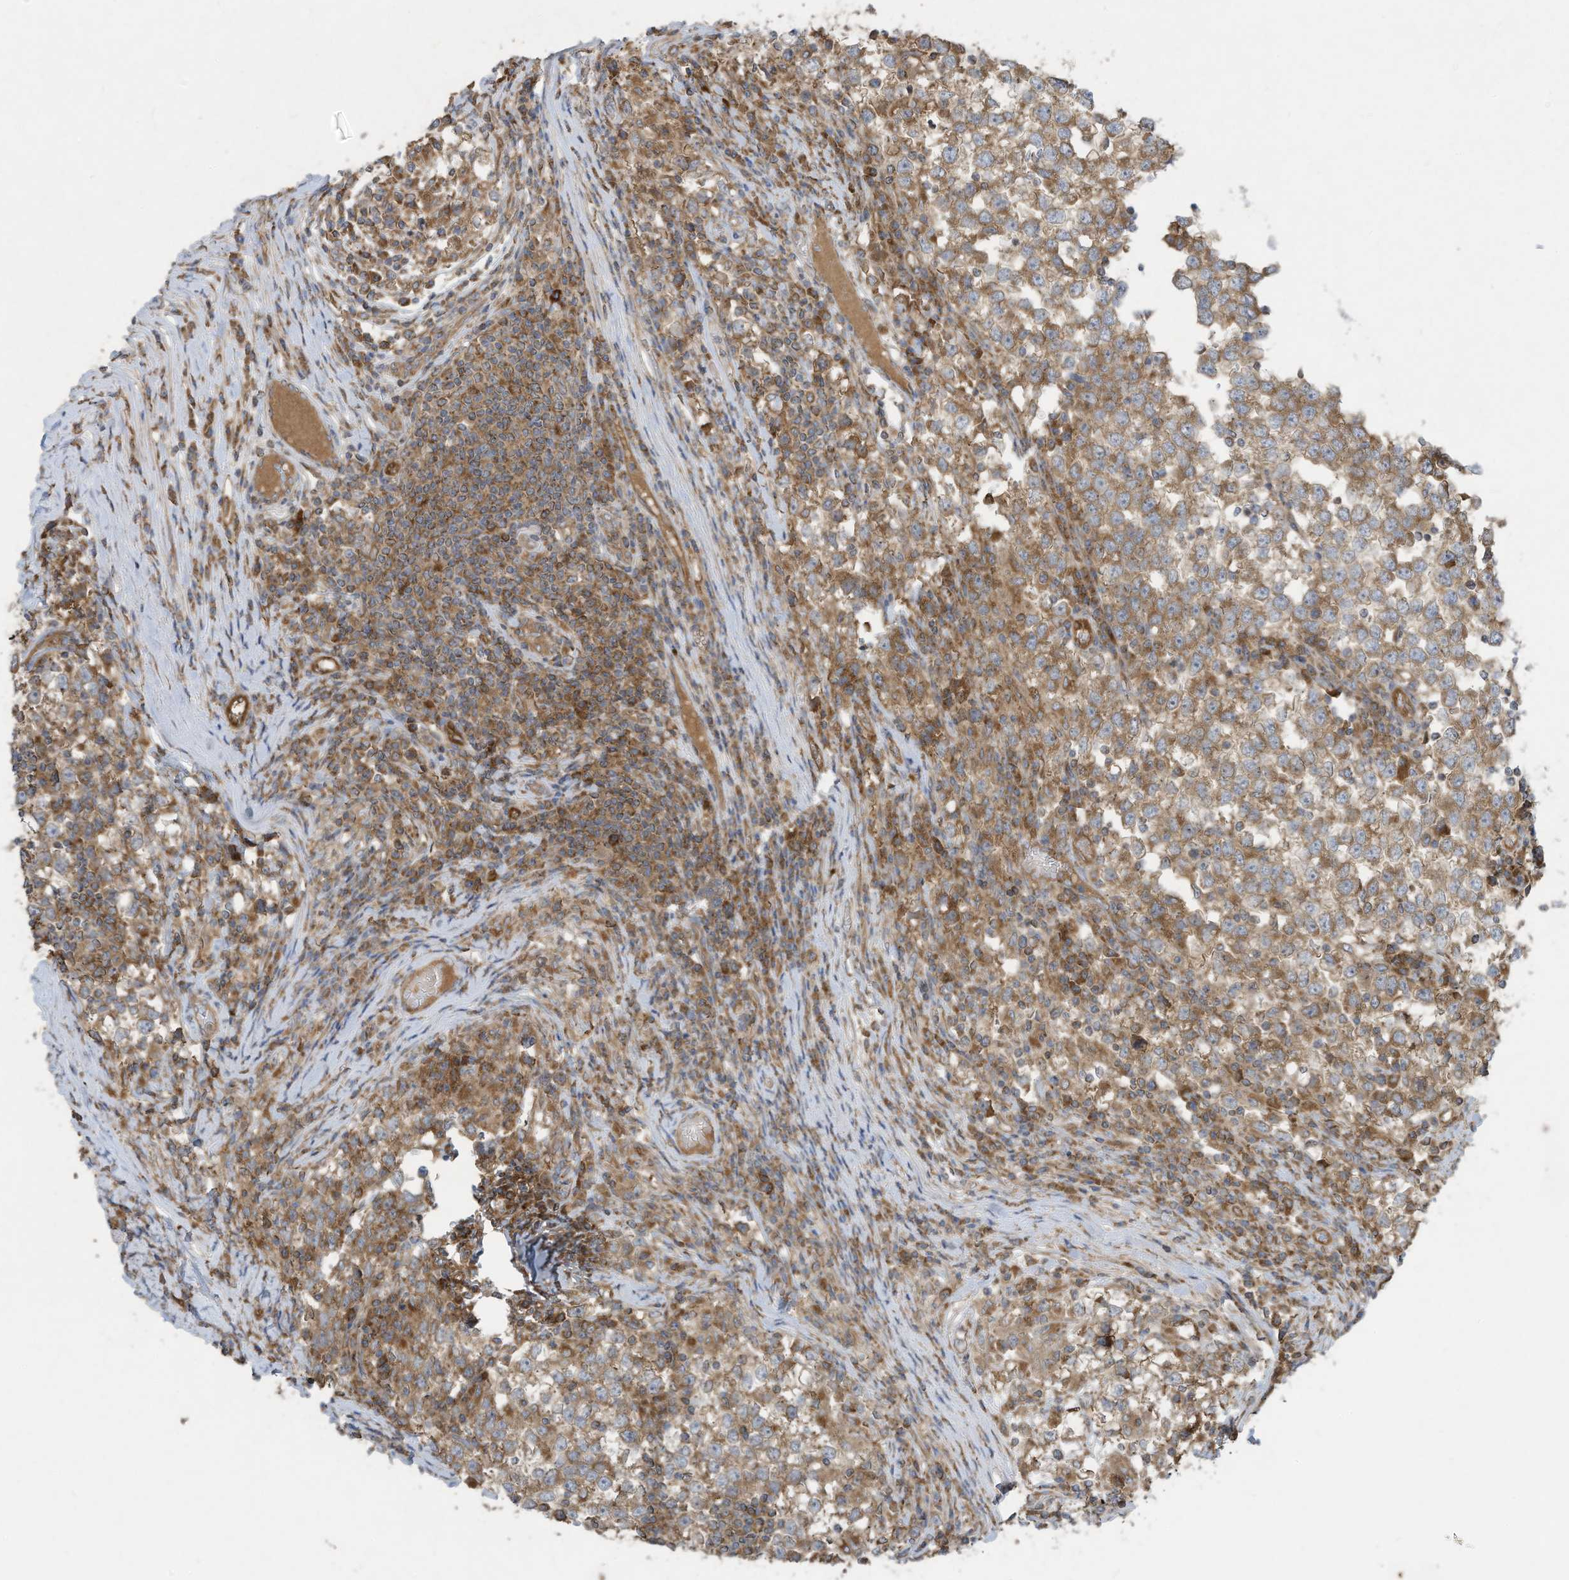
{"staining": {"intensity": "moderate", "quantity": ">75%", "location": "cytoplasmic/membranous"}, "tissue": "testis cancer", "cell_type": "Tumor cells", "image_type": "cancer", "snomed": [{"axis": "morphology", "description": "Seminoma, NOS"}, {"axis": "topography", "description": "Testis"}], "caption": "Moderate cytoplasmic/membranous protein staining is identified in about >75% of tumor cells in testis seminoma. Nuclei are stained in blue.", "gene": "SYNJ2", "patient": {"sex": "male", "age": 65}}